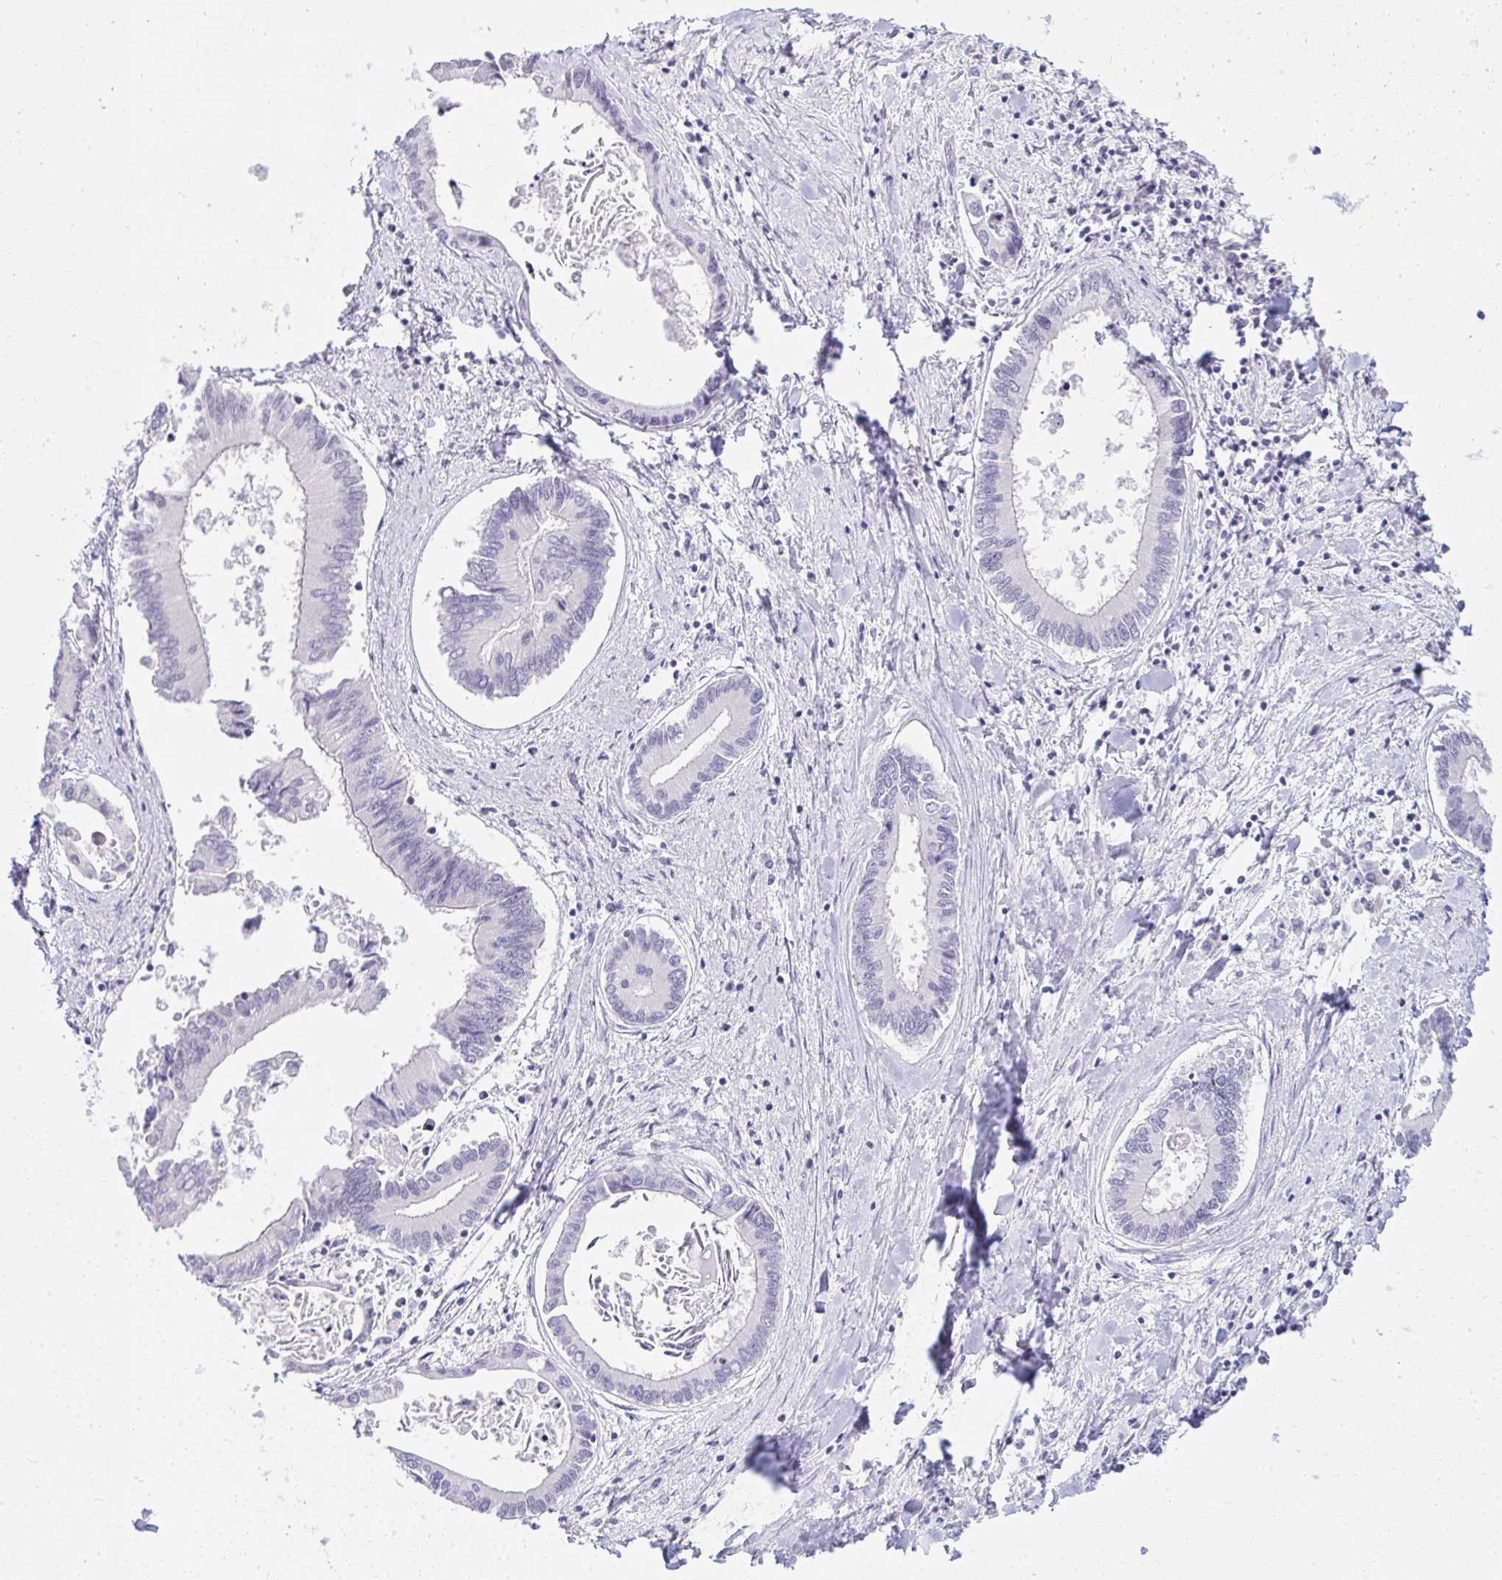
{"staining": {"intensity": "negative", "quantity": "none", "location": "none"}, "tissue": "liver cancer", "cell_type": "Tumor cells", "image_type": "cancer", "snomed": [{"axis": "morphology", "description": "Cholangiocarcinoma"}, {"axis": "topography", "description": "Liver"}], "caption": "A high-resolution photomicrograph shows IHC staining of liver cancer (cholangiocarcinoma), which displays no significant staining in tumor cells. The staining is performed using DAB (3,3'-diaminobenzidine) brown chromogen with nuclei counter-stained in using hematoxylin.", "gene": "EID3", "patient": {"sex": "male", "age": 66}}